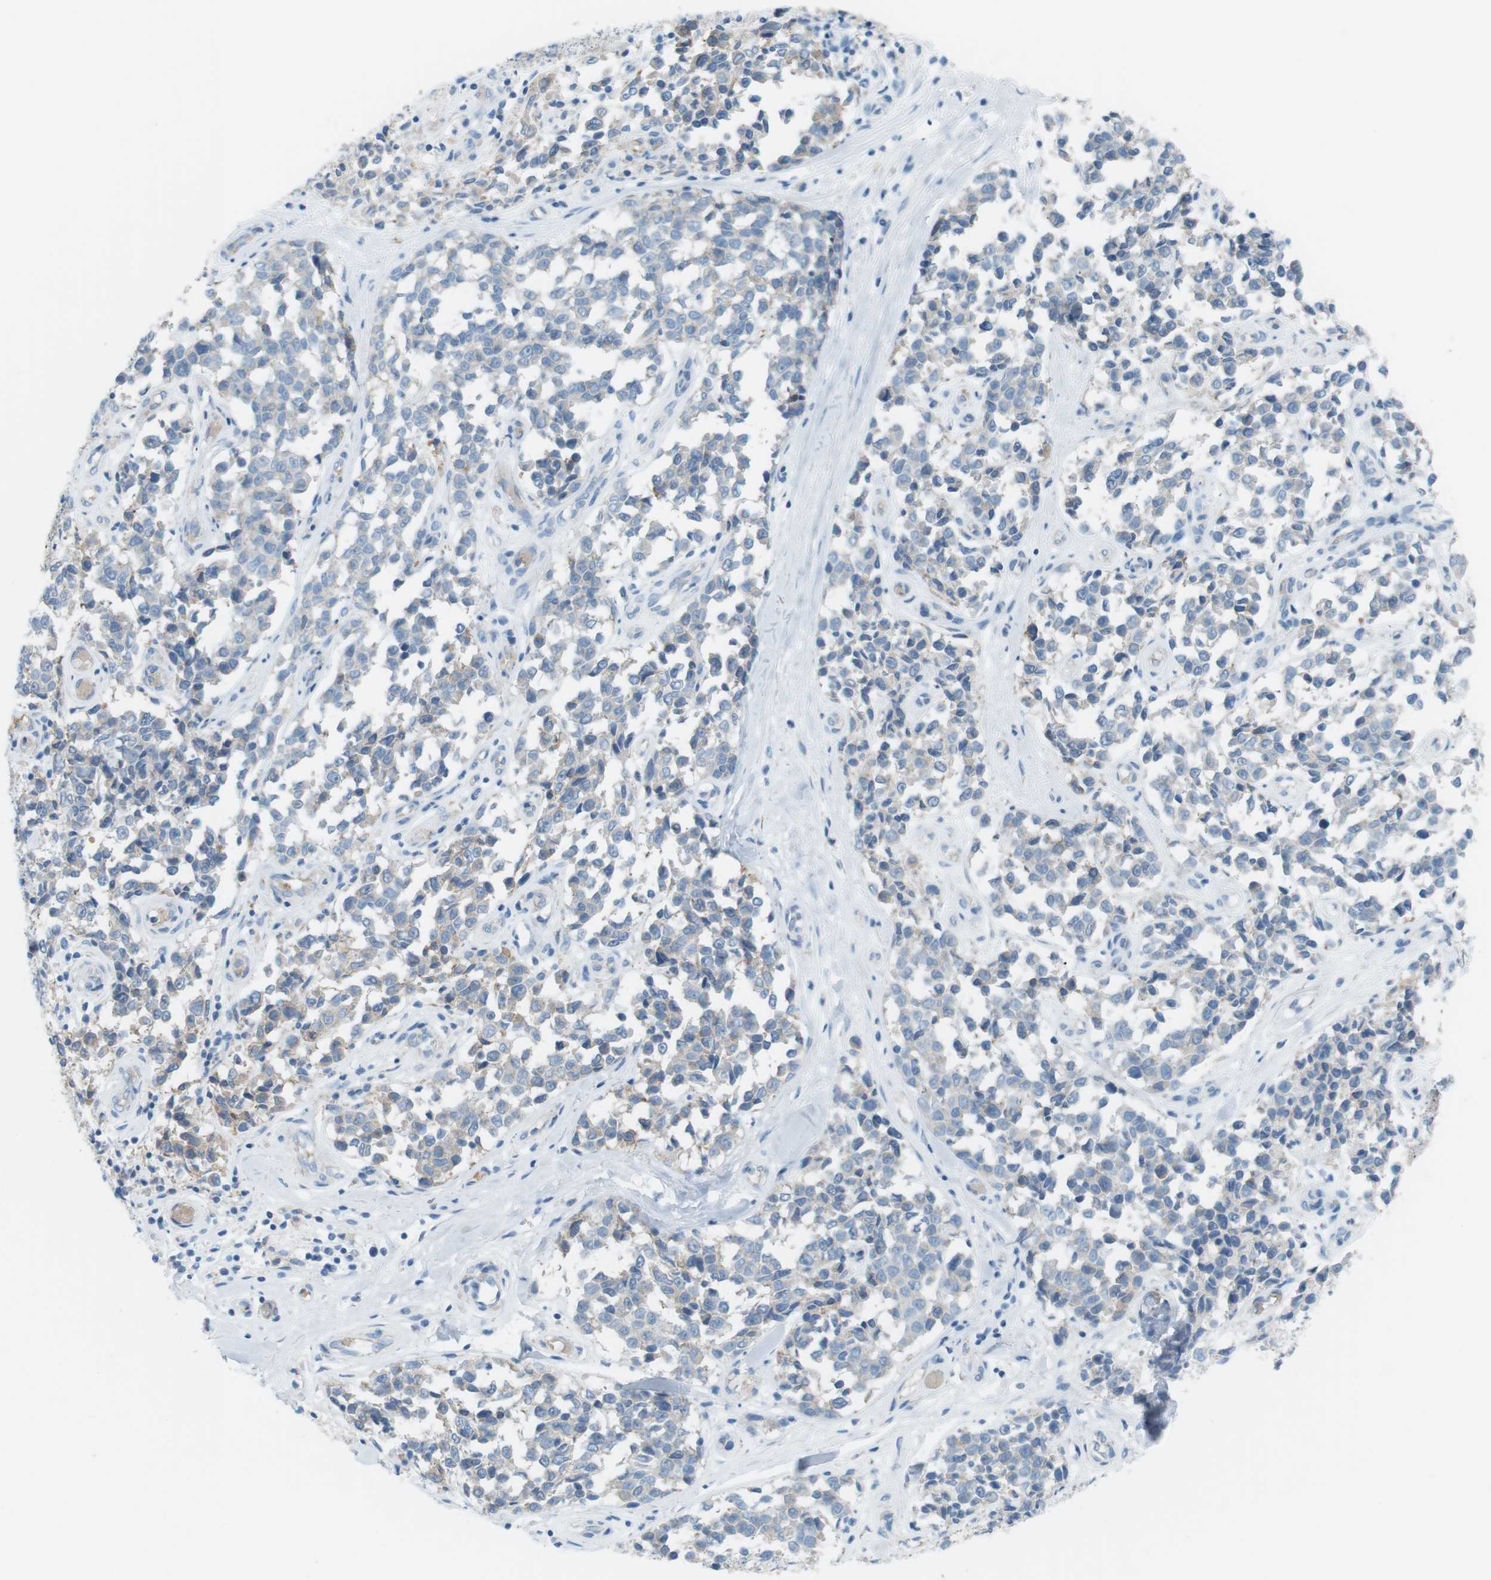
{"staining": {"intensity": "weak", "quantity": "<25%", "location": "cytoplasmic/membranous"}, "tissue": "melanoma", "cell_type": "Tumor cells", "image_type": "cancer", "snomed": [{"axis": "morphology", "description": "Malignant melanoma, NOS"}, {"axis": "topography", "description": "Skin"}], "caption": "The image reveals no staining of tumor cells in melanoma.", "gene": "VAMP1", "patient": {"sex": "female", "age": 64}}